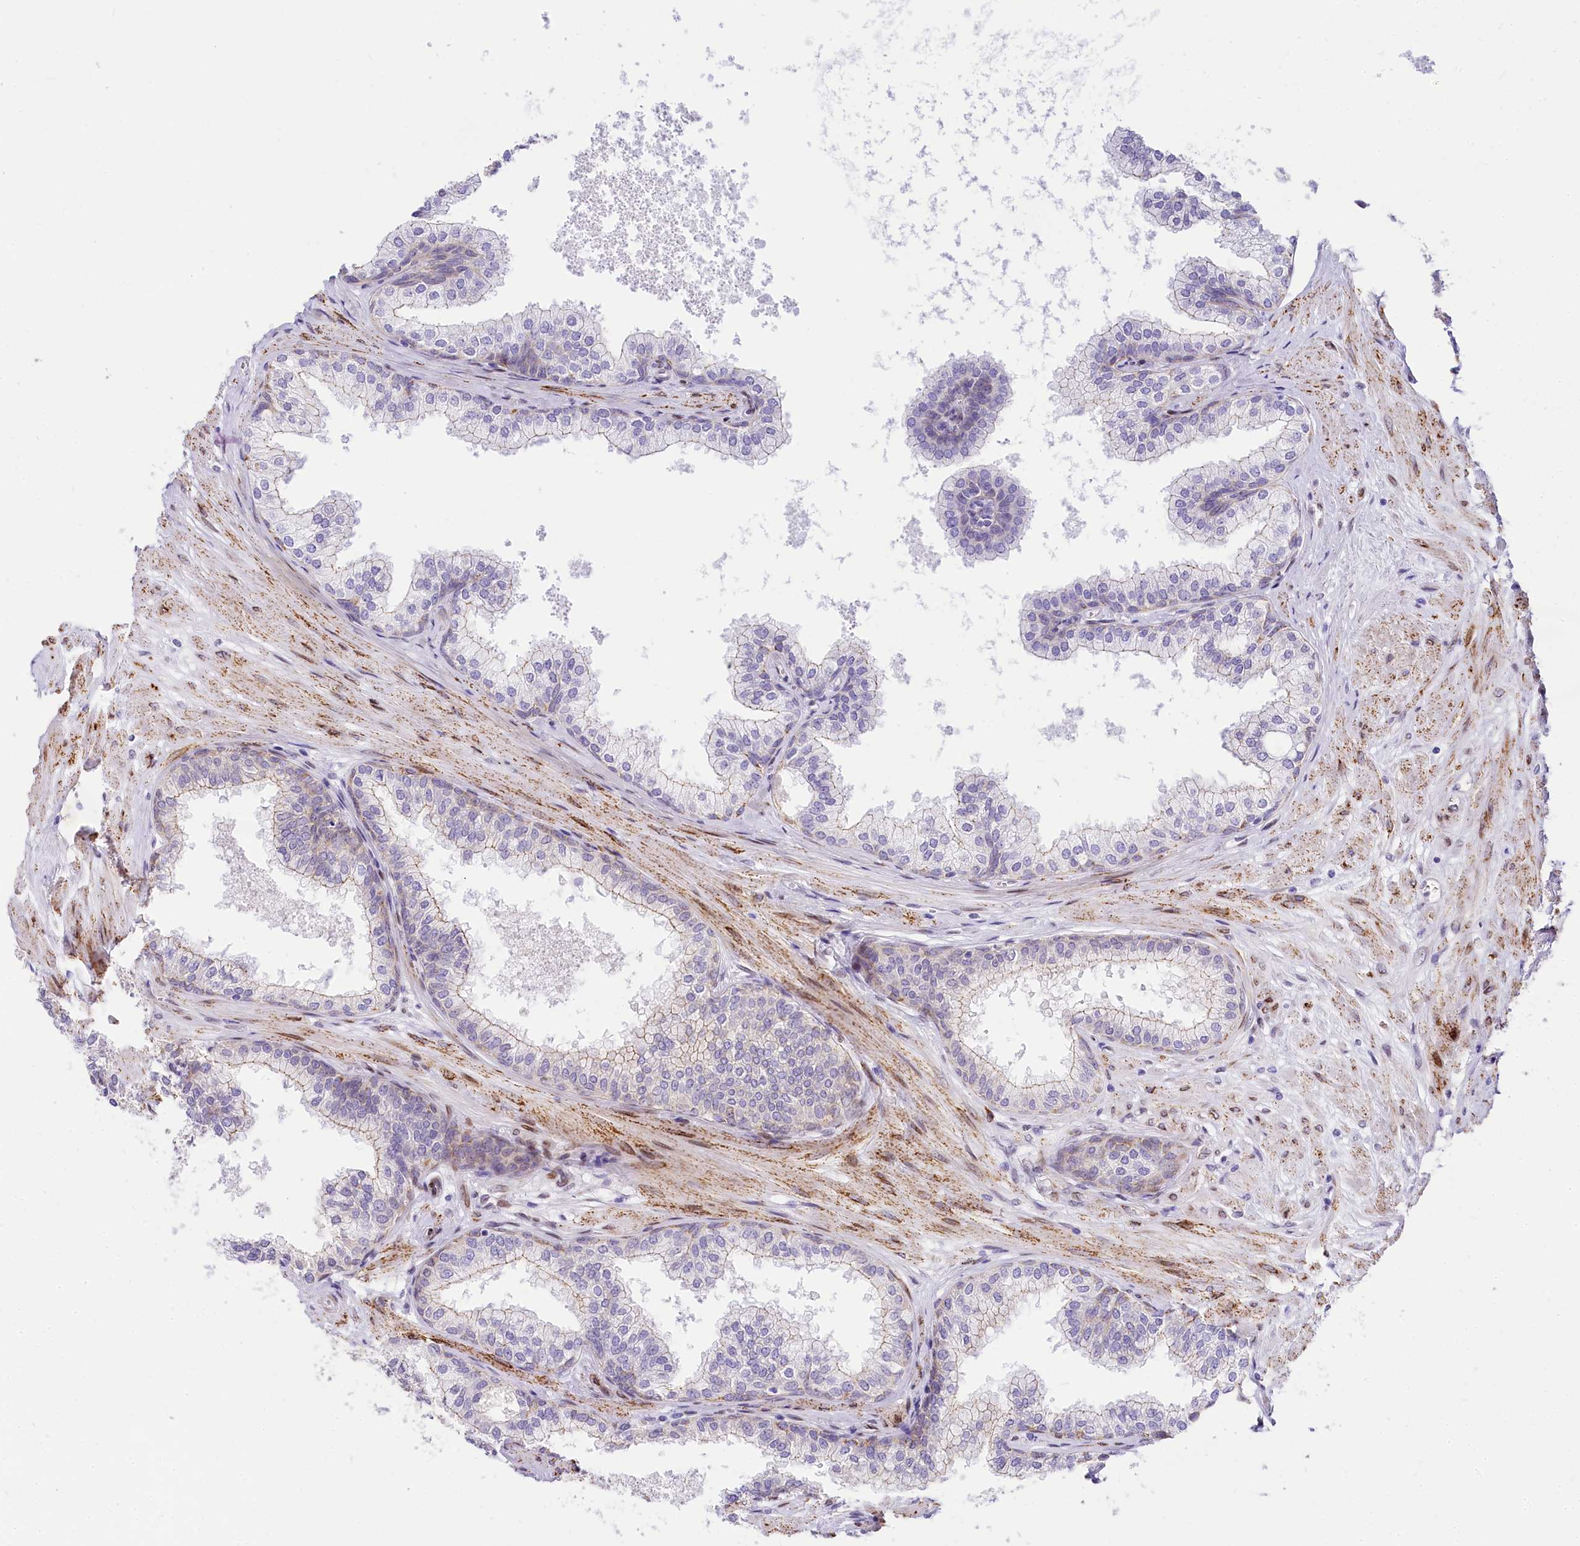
{"staining": {"intensity": "weak", "quantity": "25%-75%", "location": "cytoplasmic/membranous"}, "tissue": "prostate", "cell_type": "Glandular cells", "image_type": "normal", "snomed": [{"axis": "morphology", "description": "Normal tissue, NOS"}, {"axis": "topography", "description": "Prostate"}], "caption": "A micrograph of human prostate stained for a protein demonstrates weak cytoplasmic/membranous brown staining in glandular cells. (Brightfield microscopy of DAB IHC at high magnification).", "gene": "PPIP5K2", "patient": {"sex": "male", "age": 60}}